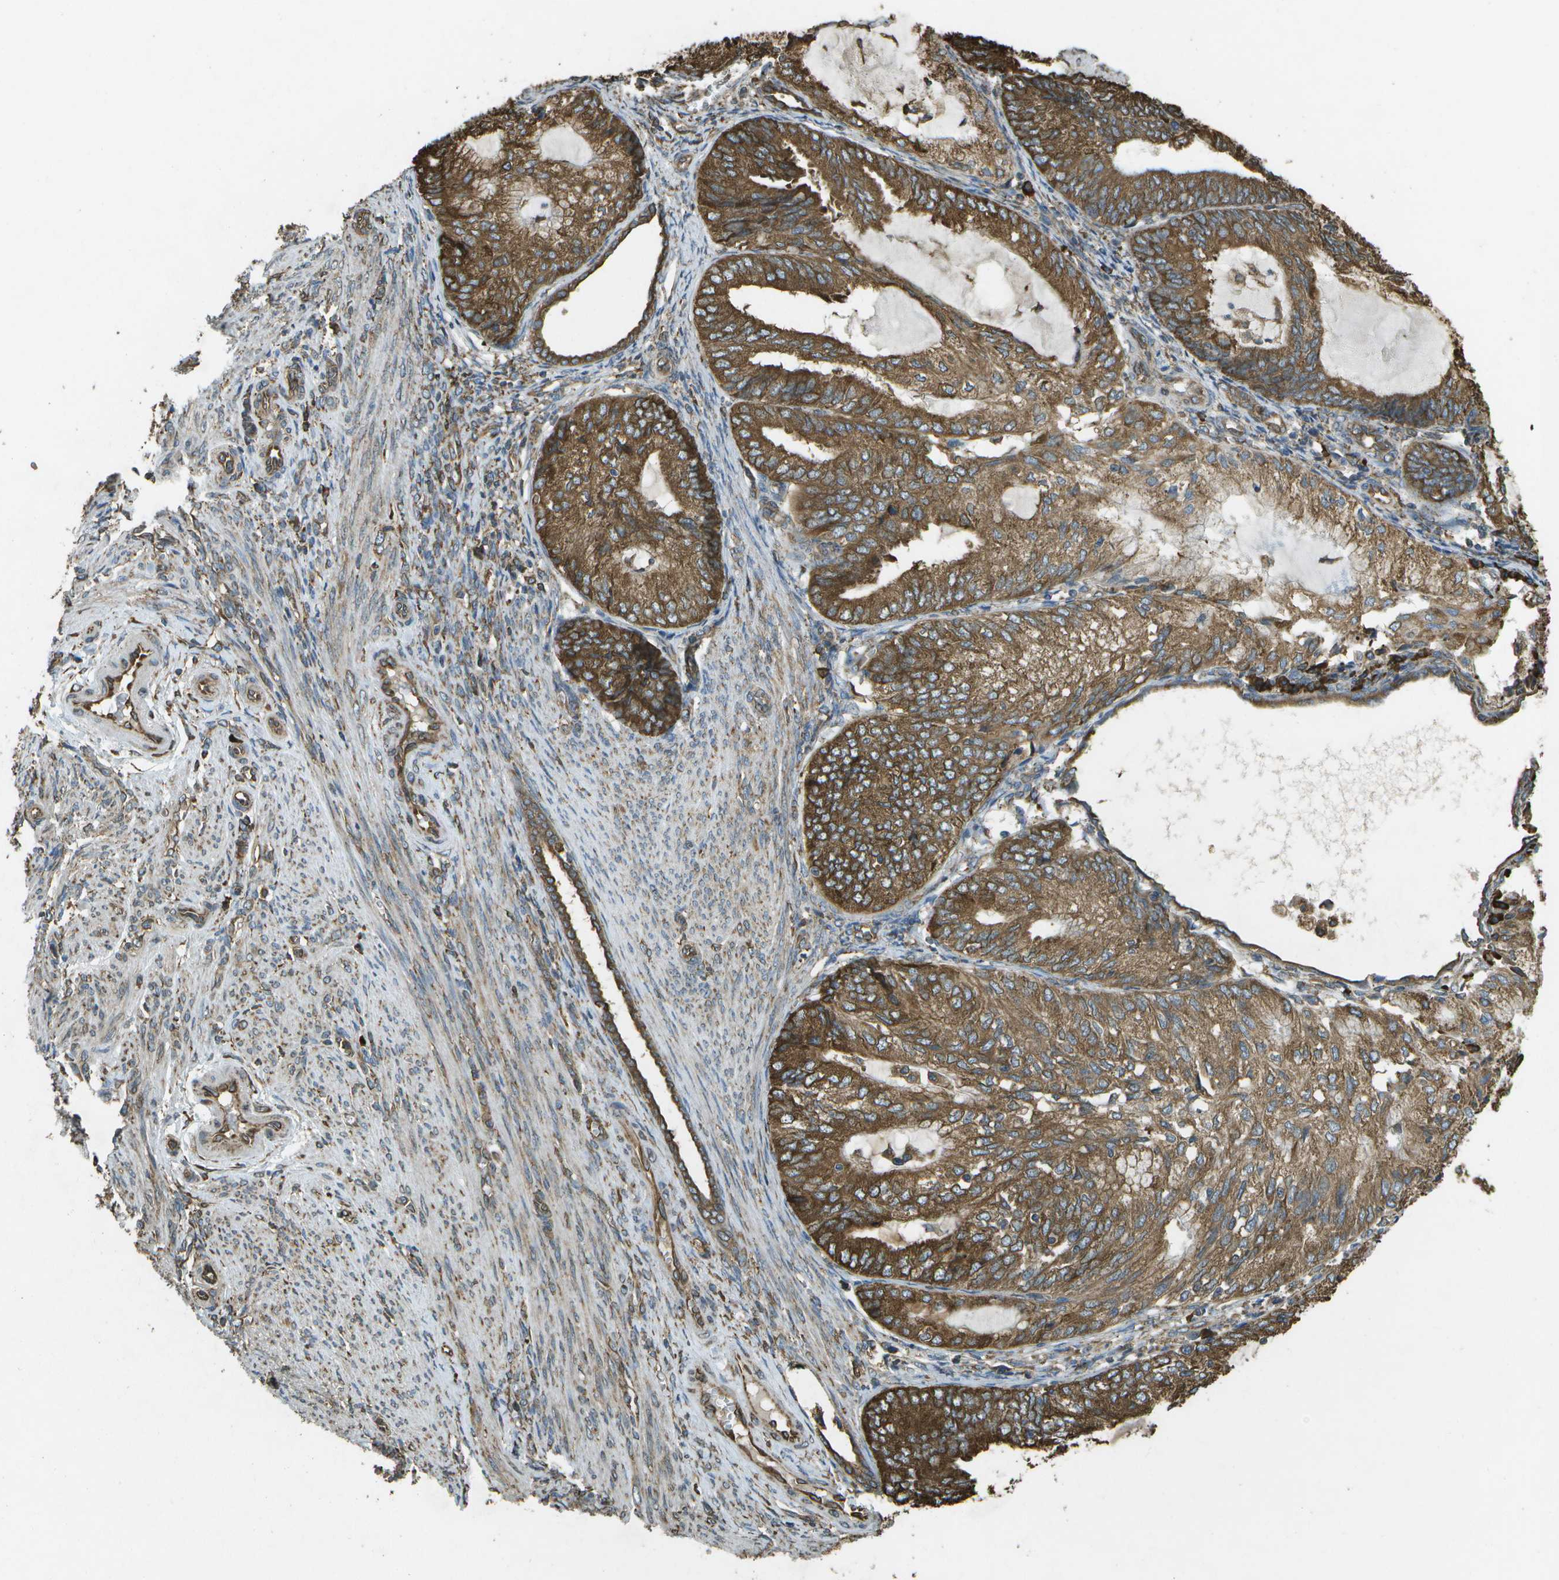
{"staining": {"intensity": "strong", "quantity": ">75%", "location": "cytoplasmic/membranous"}, "tissue": "endometrial cancer", "cell_type": "Tumor cells", "image_type": "cancer", "snomed": [{"axis": "morphology", "description": "Adenocarcinoma, NOS"}, {"axis": "topography", "description": "Endometrium"}], "caption": "IHC histopathology image of adenocarcinoma (endometrial) stained for a protein (brown), which demonstrates high levels of strong cytoplasmic/membranous staining in about >75% of tumor cells.", "gene": "PDIA4", "patient": {"sex": "female", "age": 81}}